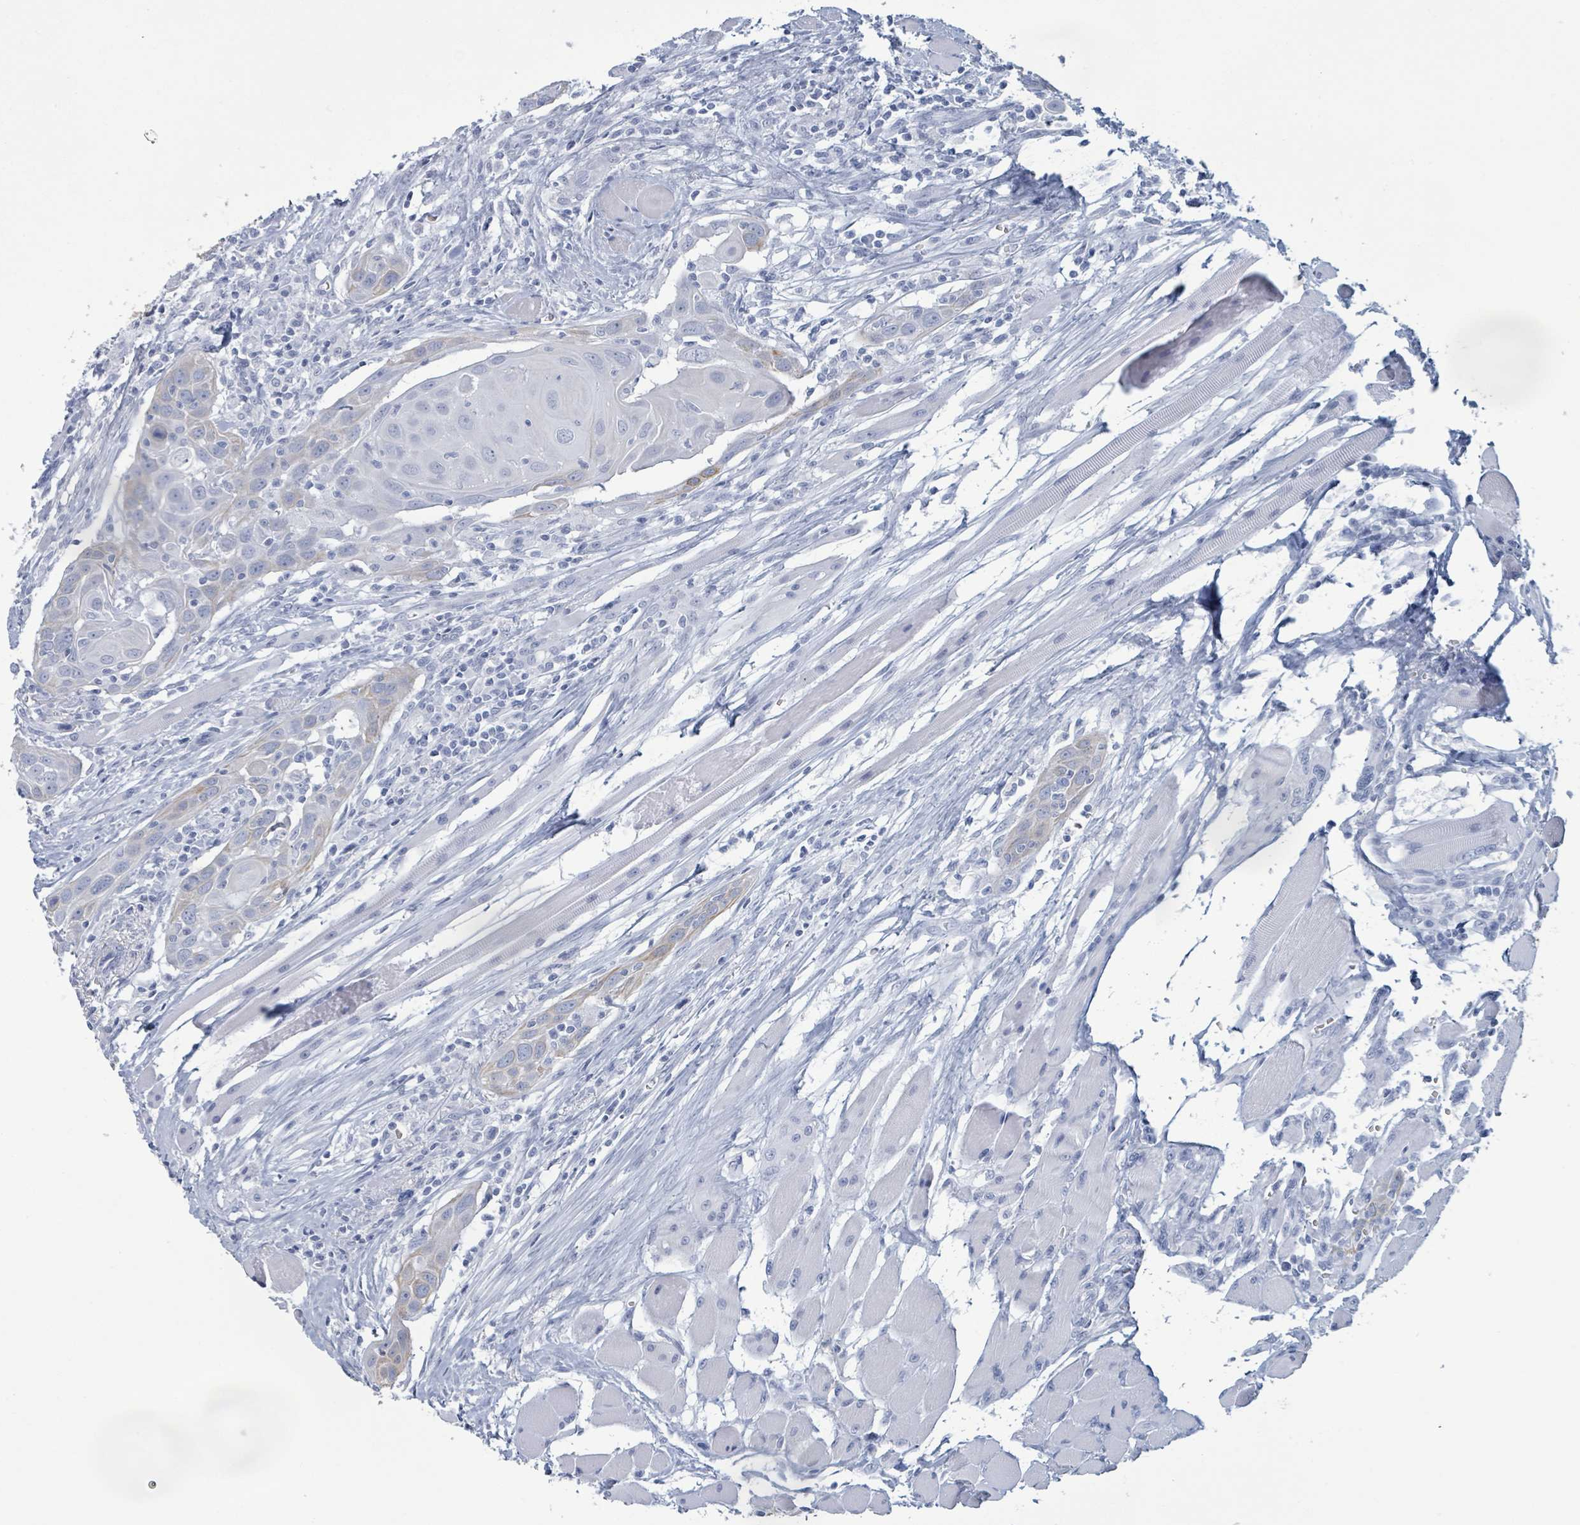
{"staining": {"intensity": "negative", "quantity": "none", "location": "none"}, "tissue": "head and neck cancer", "cell_type": "Tumor cells", "image_type": "cancer", "snomed": [{"axis": "morphology", "description": "Squamous cell carcinoma, NOS"}, {"axis": "topography", "description": "Oral tissue"}, {"axis": "topography", "description": "Head-Neck"}], "caption": "Immunohistochemical staining of human head and neck cancer exhibits no significant staining in tumor cells.", "gene": "KRT8", "patient": {"sex": "female", "age": 50}}